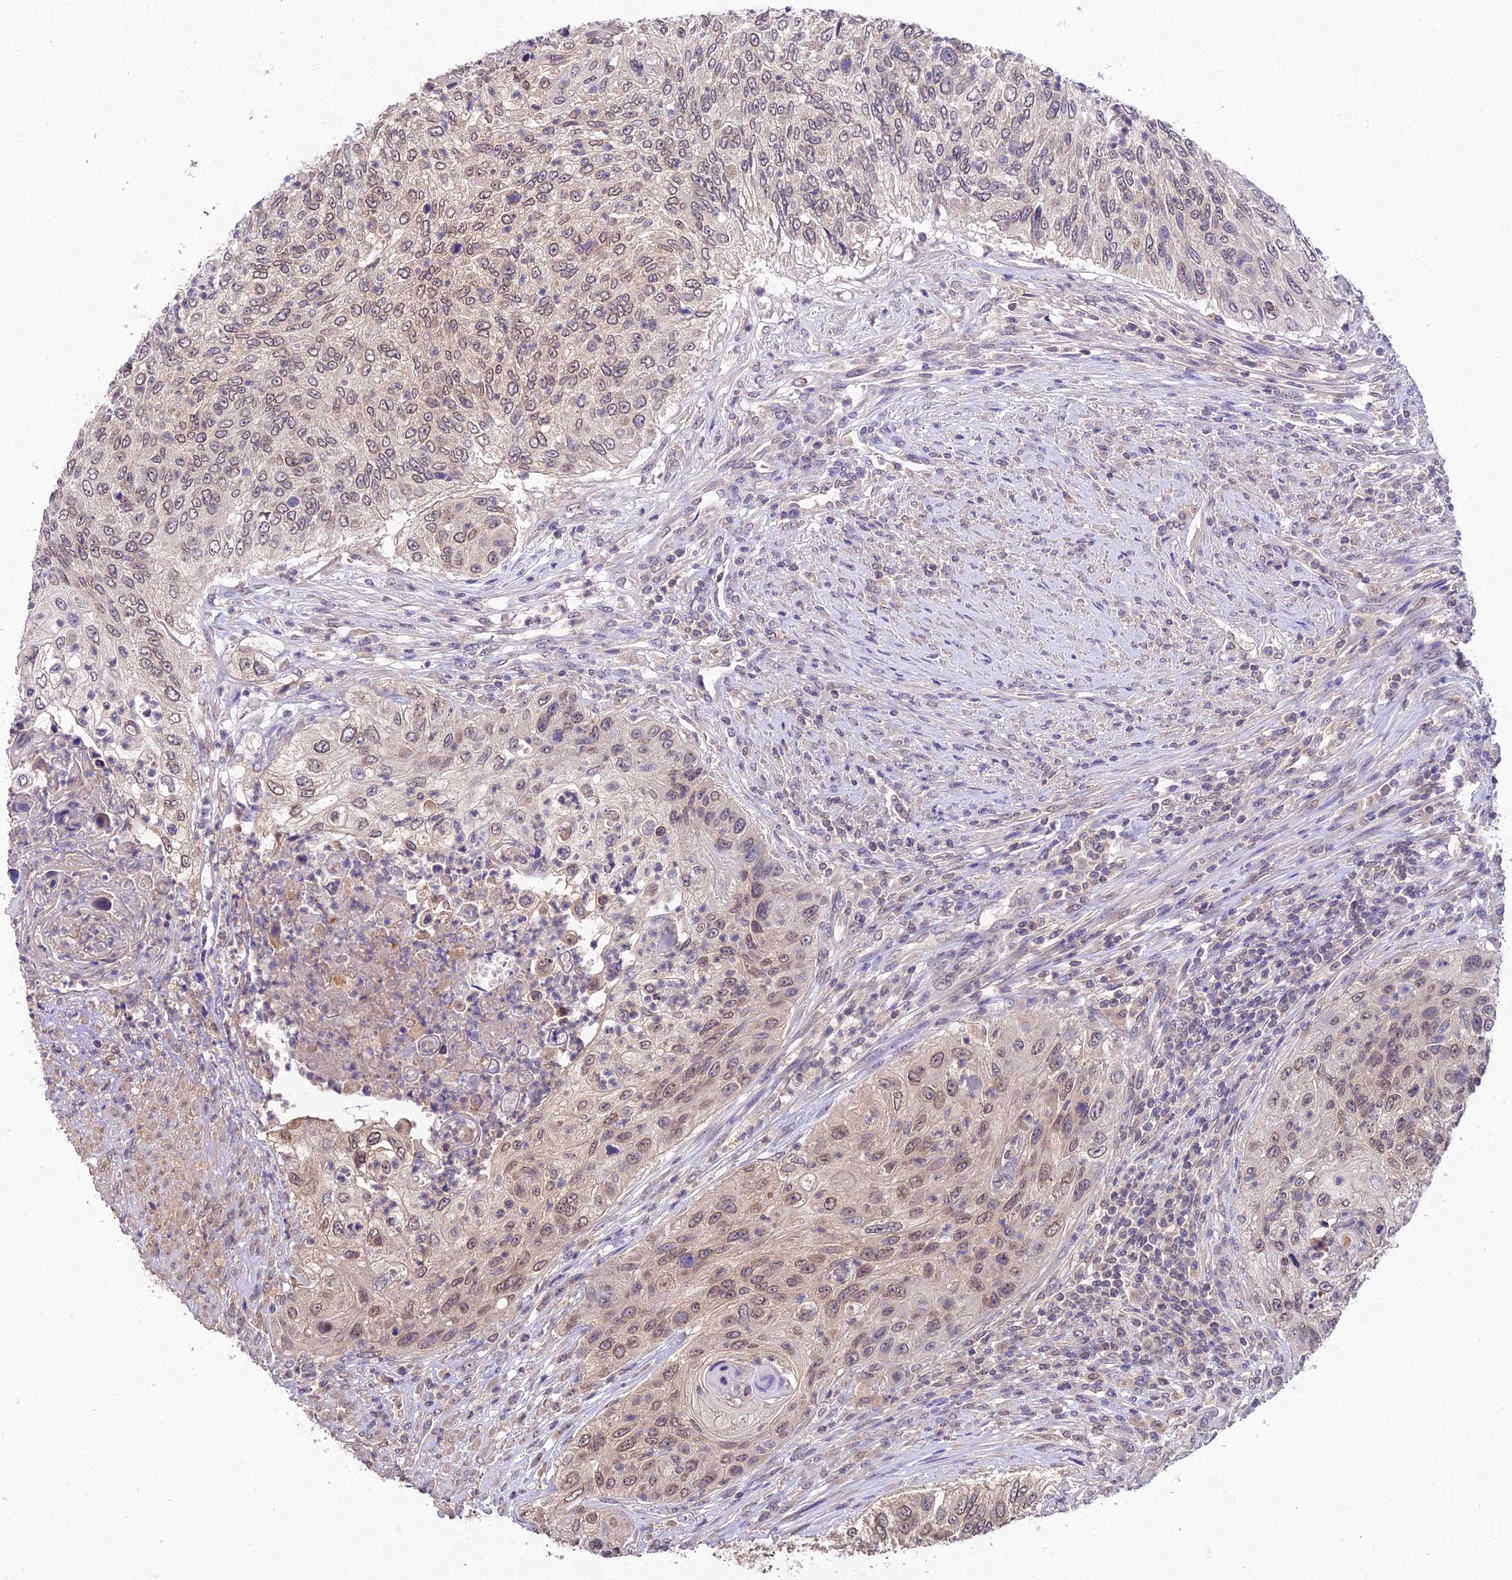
{"staining": {"intensity": "moderate", "quantity": ">75%", "location": "cytoplasmic/membranous,nuclear"}, "tissue": "urothelial cancer", "cell_type": "Tumor cells", "image_type": "cancer", "snomed": [{"axis": "morphology", "description": "Urothelial carcinoma, High grade"}, {"axis": "topography", "description": "Urinary bladder"}], "caption": "Urothelial cancer stained with a brown dye shows moderate cytoplasmic/membranous and nuclear positive positivity in about >75% of tumor cells.", "gene": "PGK1", "patient": {"sex": "female", "age": 60}}